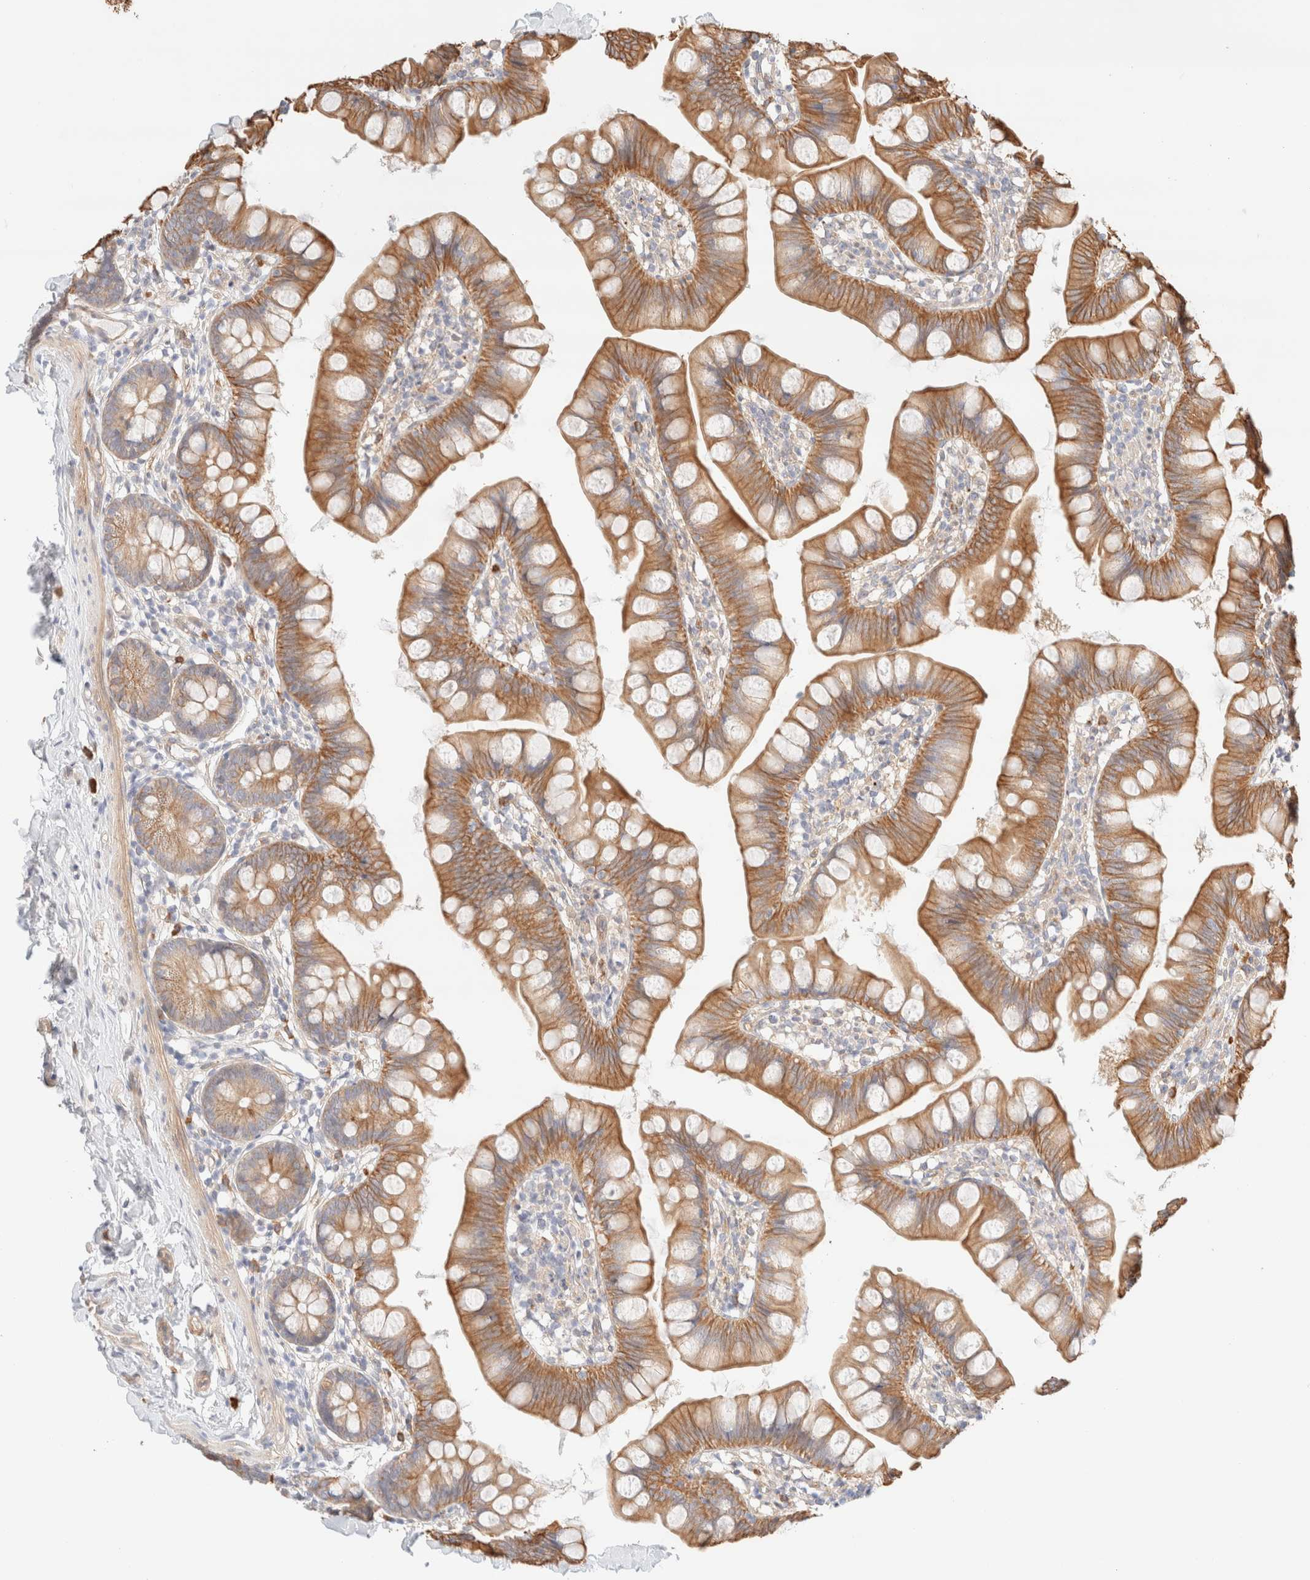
{"staining": {"intensity": "moderate", "quantity": ">75%", "location": "cytoplasmic/membranous"}, "tissue": "small intestine", "cell_type": "Glandular cells", "image_type": "normal", "snomed": [{"axis": "morphology", "description": "Normal tissue, NOS"}, {"axis": "topography", "description": "Small intestine"}], "caption": "Normal small intestine displays moderate cytoplasmic/membranous expression in about >75% of glandular cells.", "gene": "NIBAN2", "patient": {"sex": "male", "age": 7}}